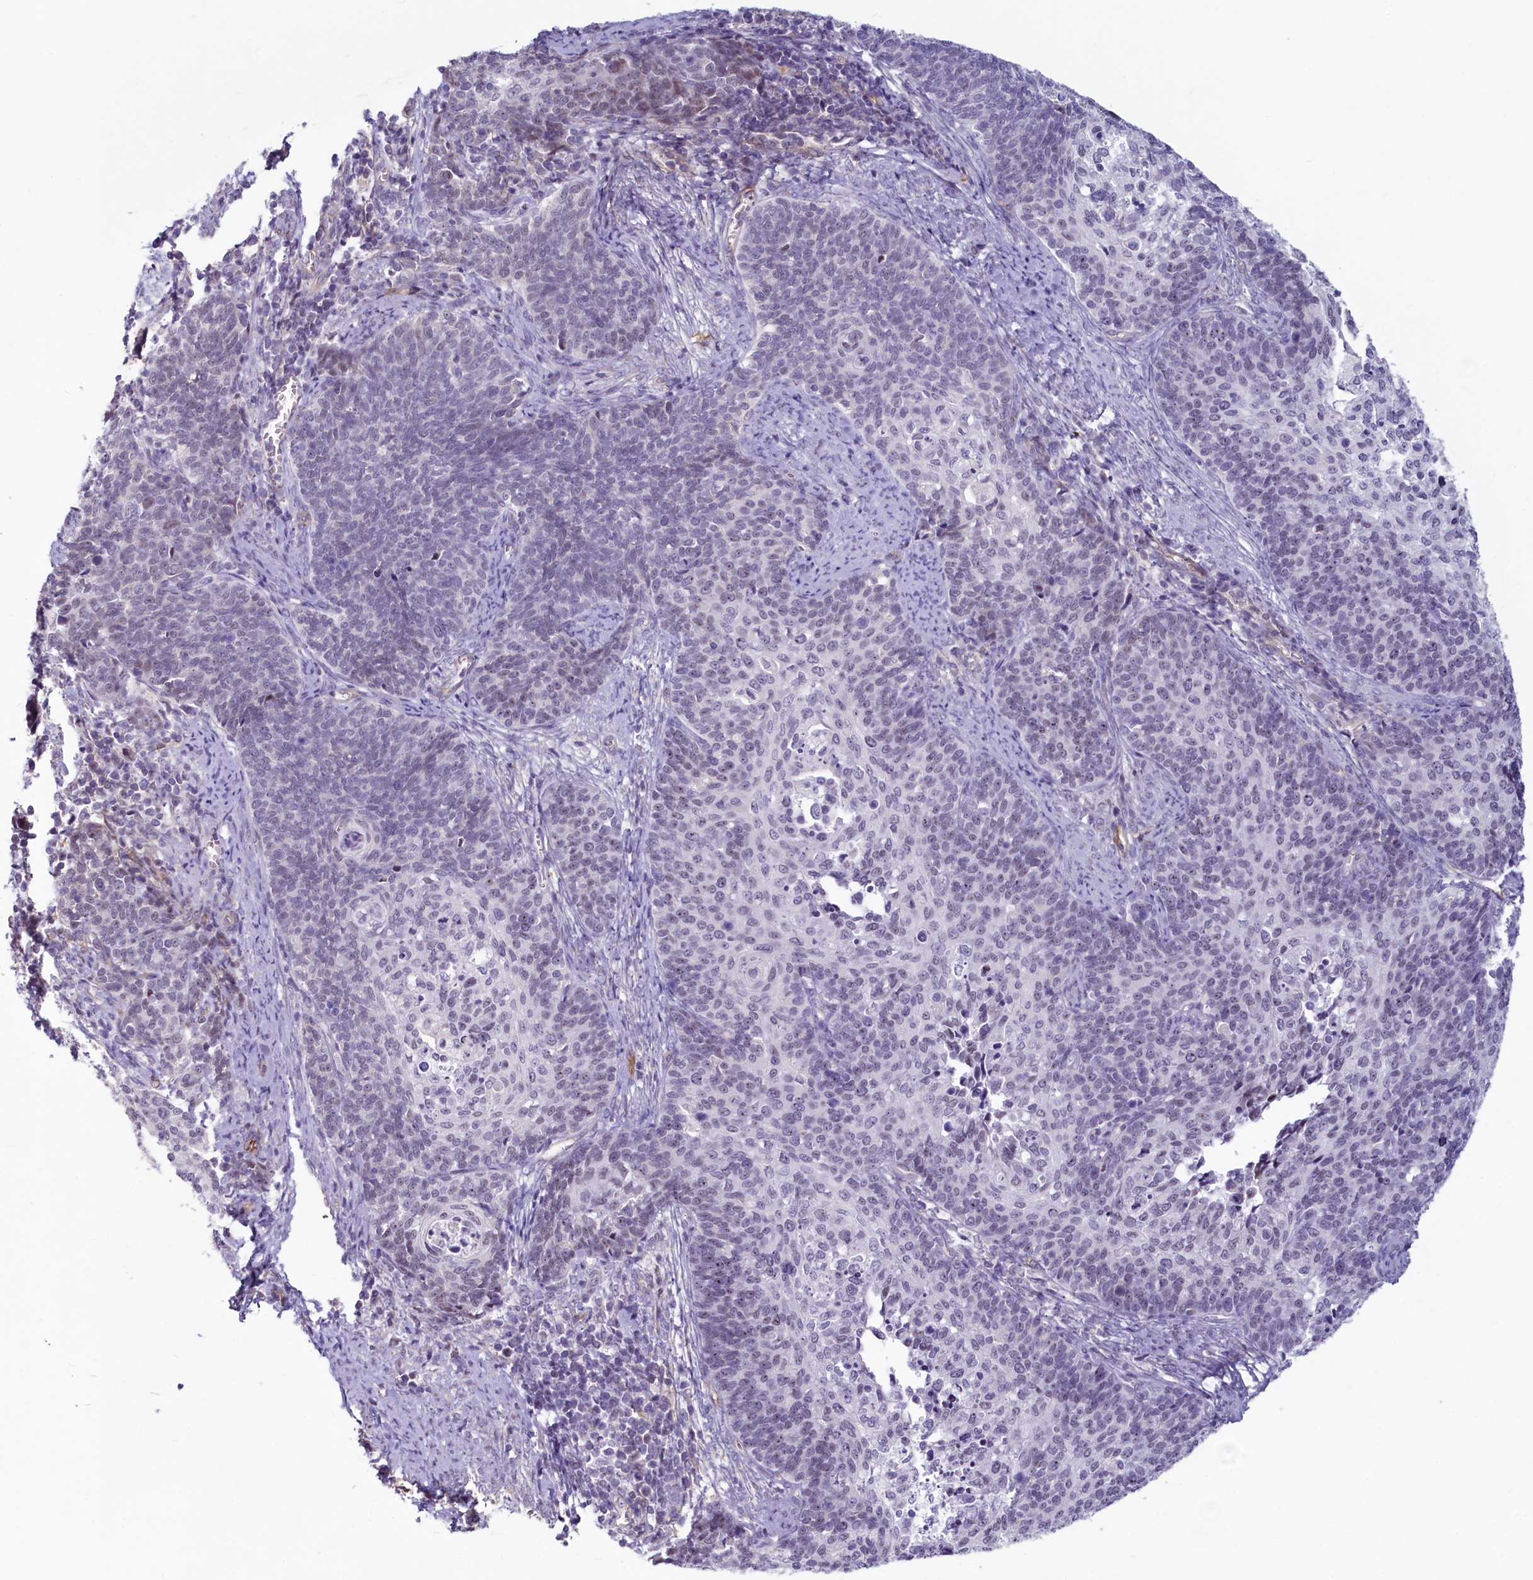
{"staining": {"intensity": "negative", "quantity": "none", "location": "none"}, "tissue": "cervical cancer", "cell_type": "Tumor cells", "image_type": "cancer", "snomed": [{"axis": "morphology", "description": "Squamous cell carcinoma, NOS"}, {"axis": "topography", "description": "Cervix"}], "caption": "Immunohistochemical staining of cervical cancer (squamous cell carcinoma) shows no significant expression in tumor cells. (DAB (3,3'-diaminobenzidine) immunohistochemistry, high magnification).", "gene": "PROCR", "patient": {"sex": "female", "age": 39}}